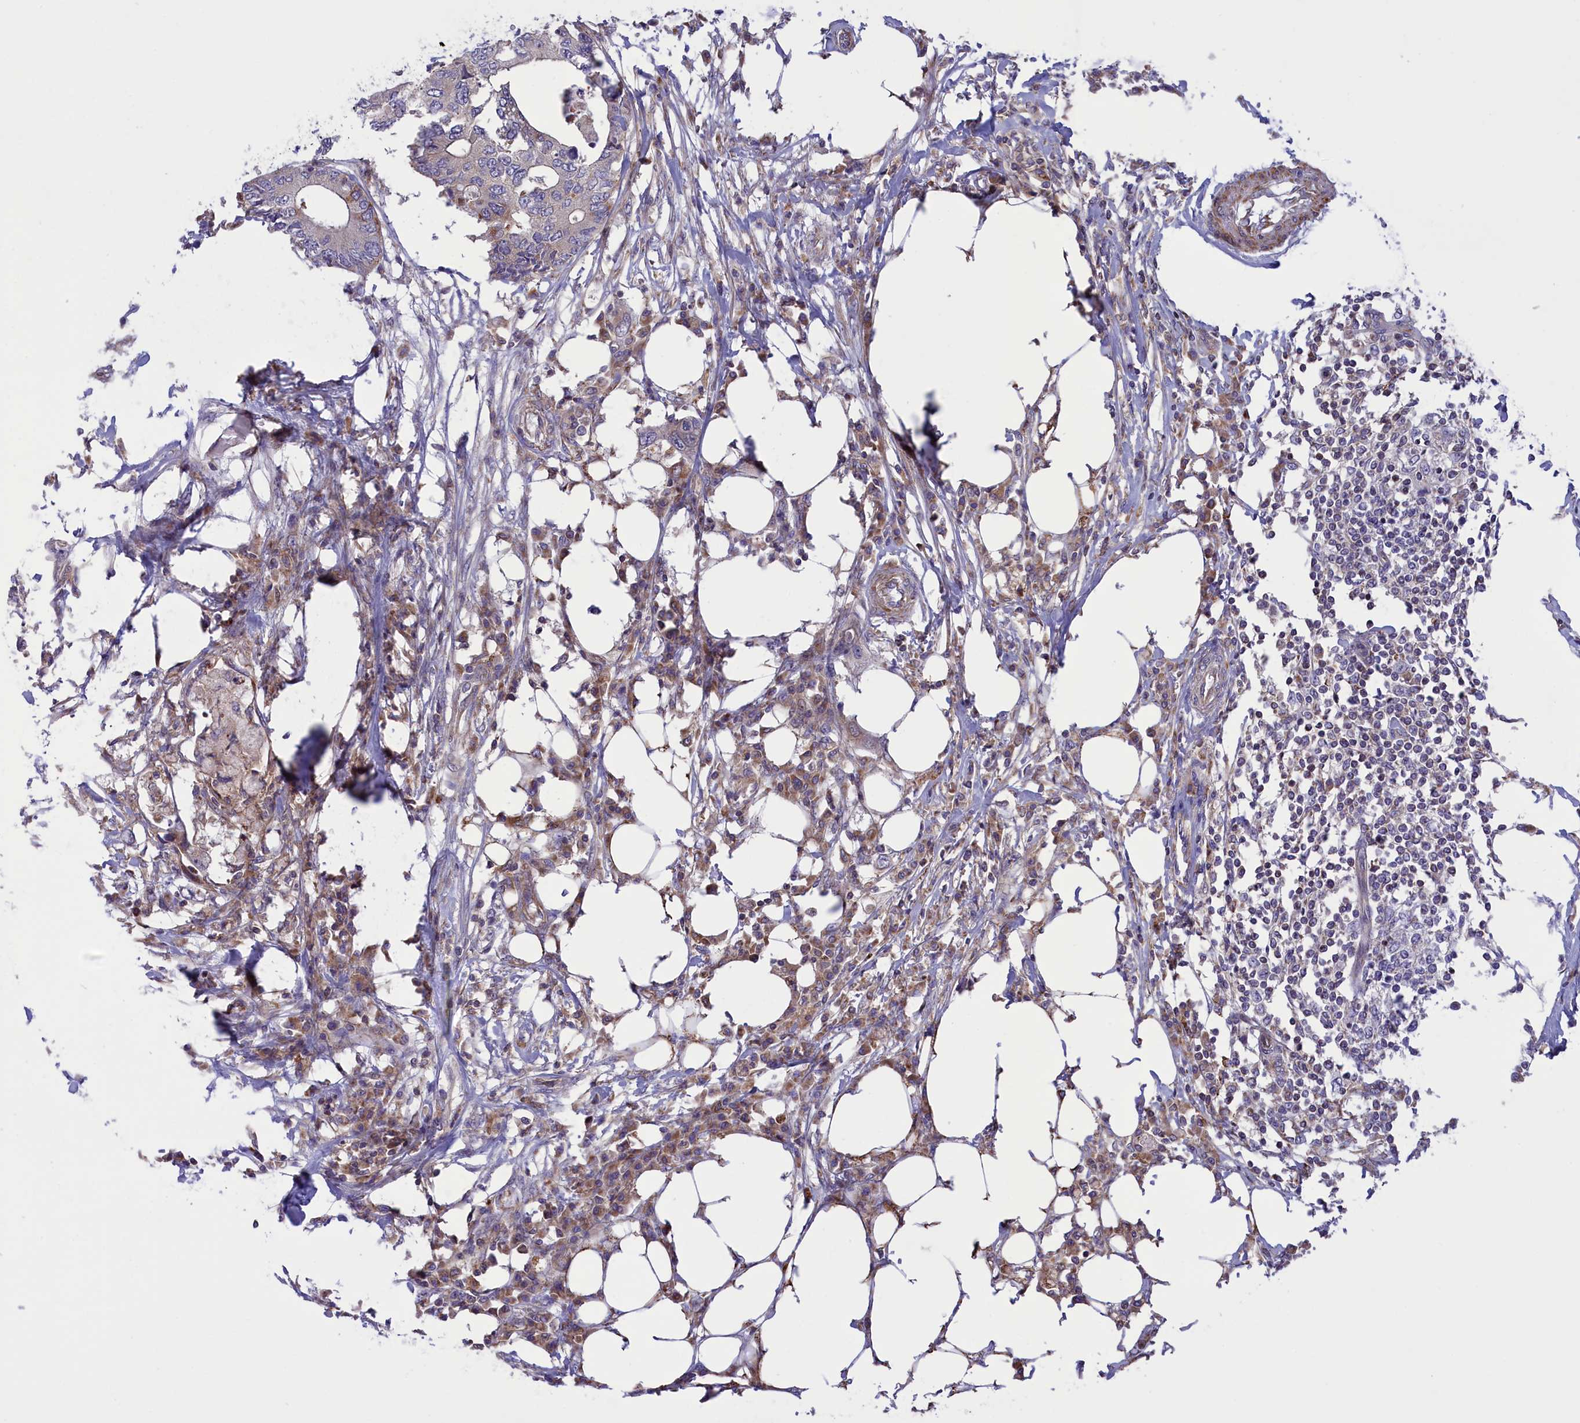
{"staining": {"intensity": "weak", "quantity": "<25%", "location": "cytoplasmic/membranous"}, "tissue": "colorectal cancer", "cell_type": "Tumor cells", "image_type": "cancer", "snomed": [{"axis": "morphology", "description": "Adenocarcinoma, NOS"}, {"axis": "topography", "description": "Colon"}], "caption": "Tumor cells are negative for protein expression in human colorectal cancer (adenocarcinoma).", "gene": "CORO7-PAM16", "patient": {"sex": "male", "age": 71}}